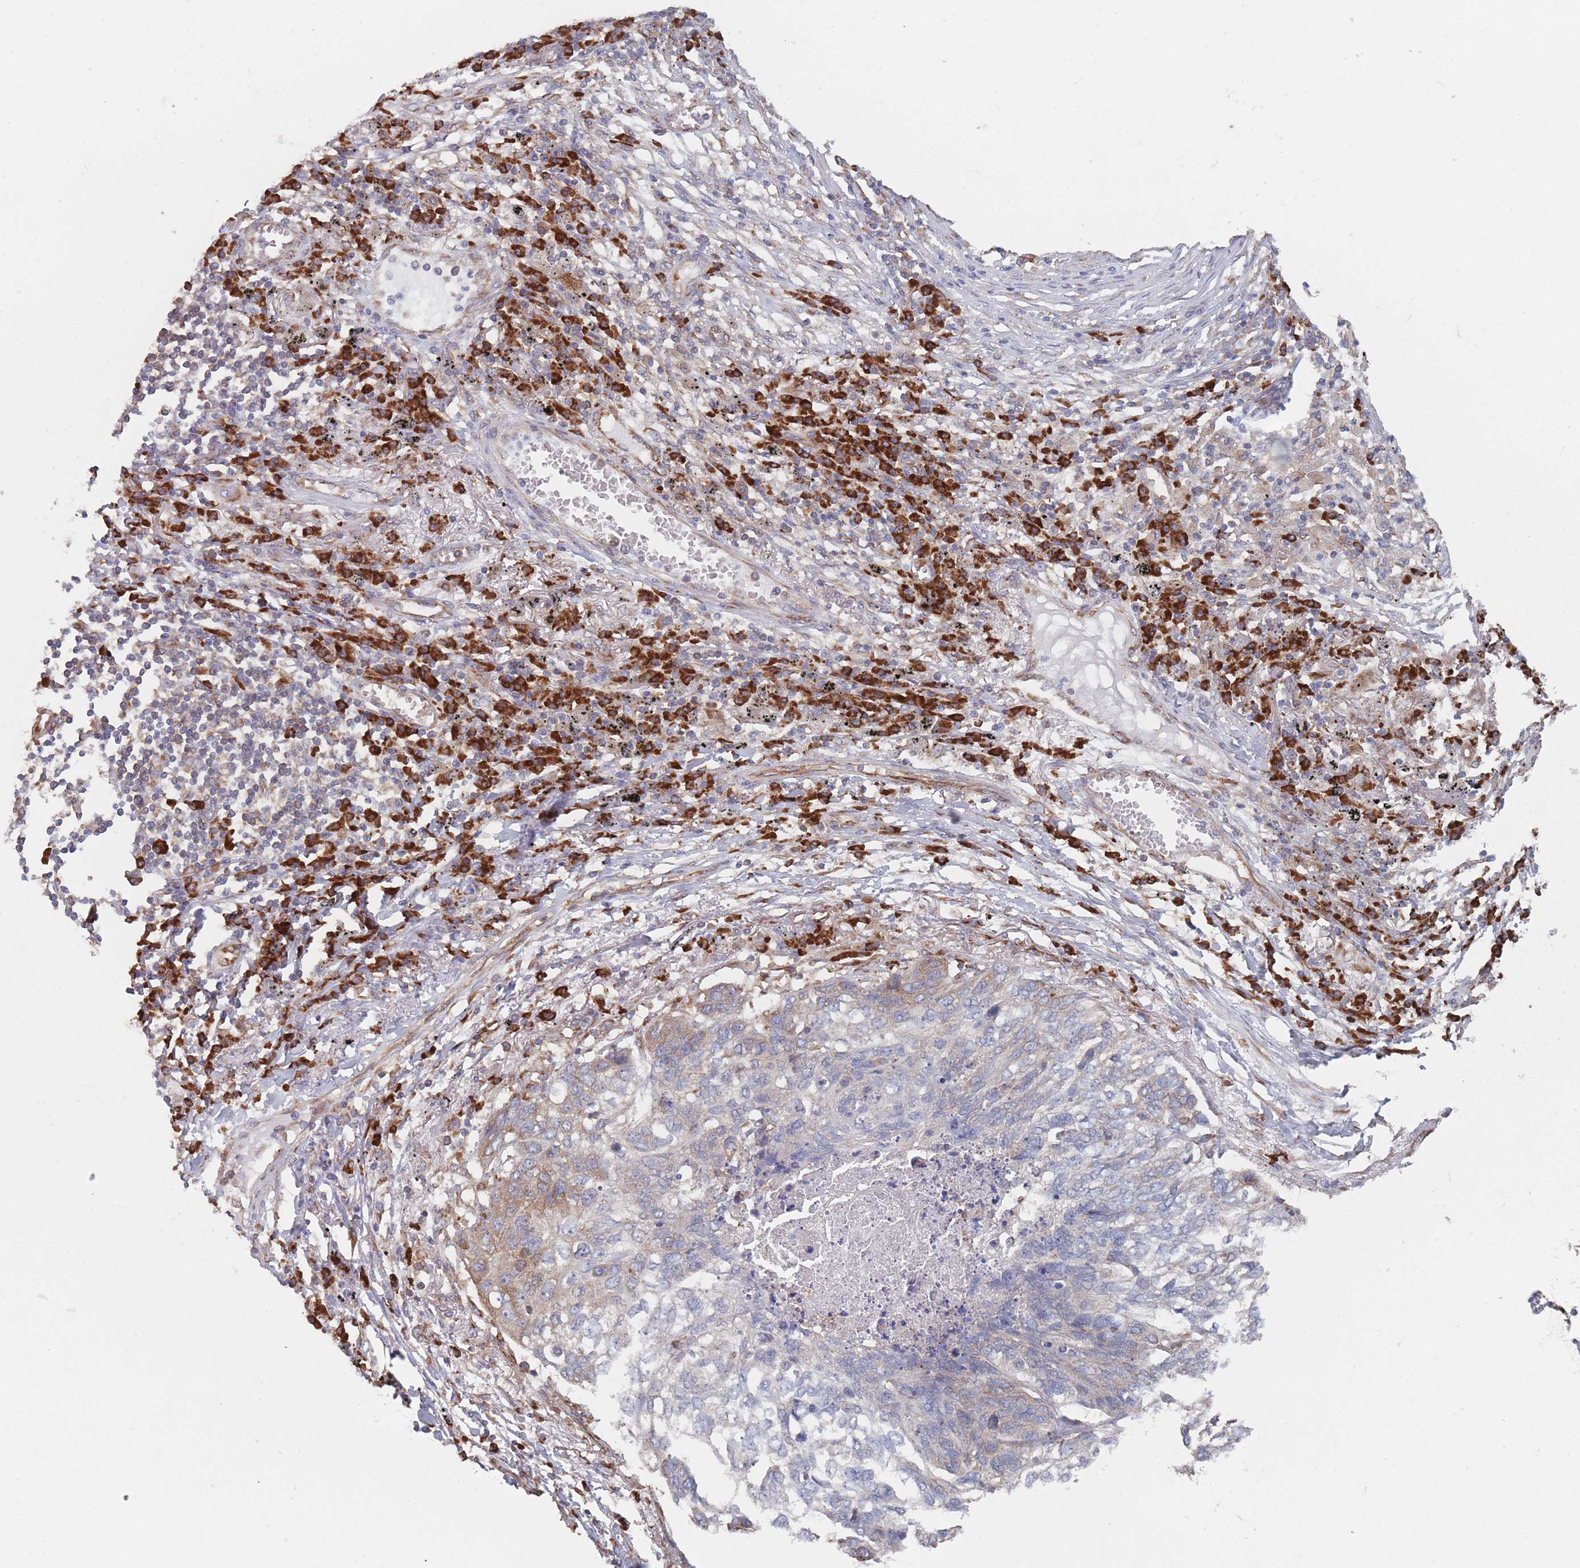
{"staining": {"intensity": "moderate", "quantity": "<25%", "location": "cytoplasmic/membranous"}, "tissue": "lung cancer", "cell_type": "Tumor cells", "image_type": "cancer", "snomed": [{"axis": "morphology", "description": "Squamous cell carcinoma, NOS"}, {"axis": "topography", "description": "Lung"}], "caption": "A high-resolution photomicrograph shows IHC staining of lung cancer, which displays moderate cytoplasmic/membranous expression in approximately <25% of tumor cells. (DAB IHC, brown staining for protein, blue staining for nuclei).", "gene": "EEF1B2", "patient": {"sex": "female", "age": 63}}